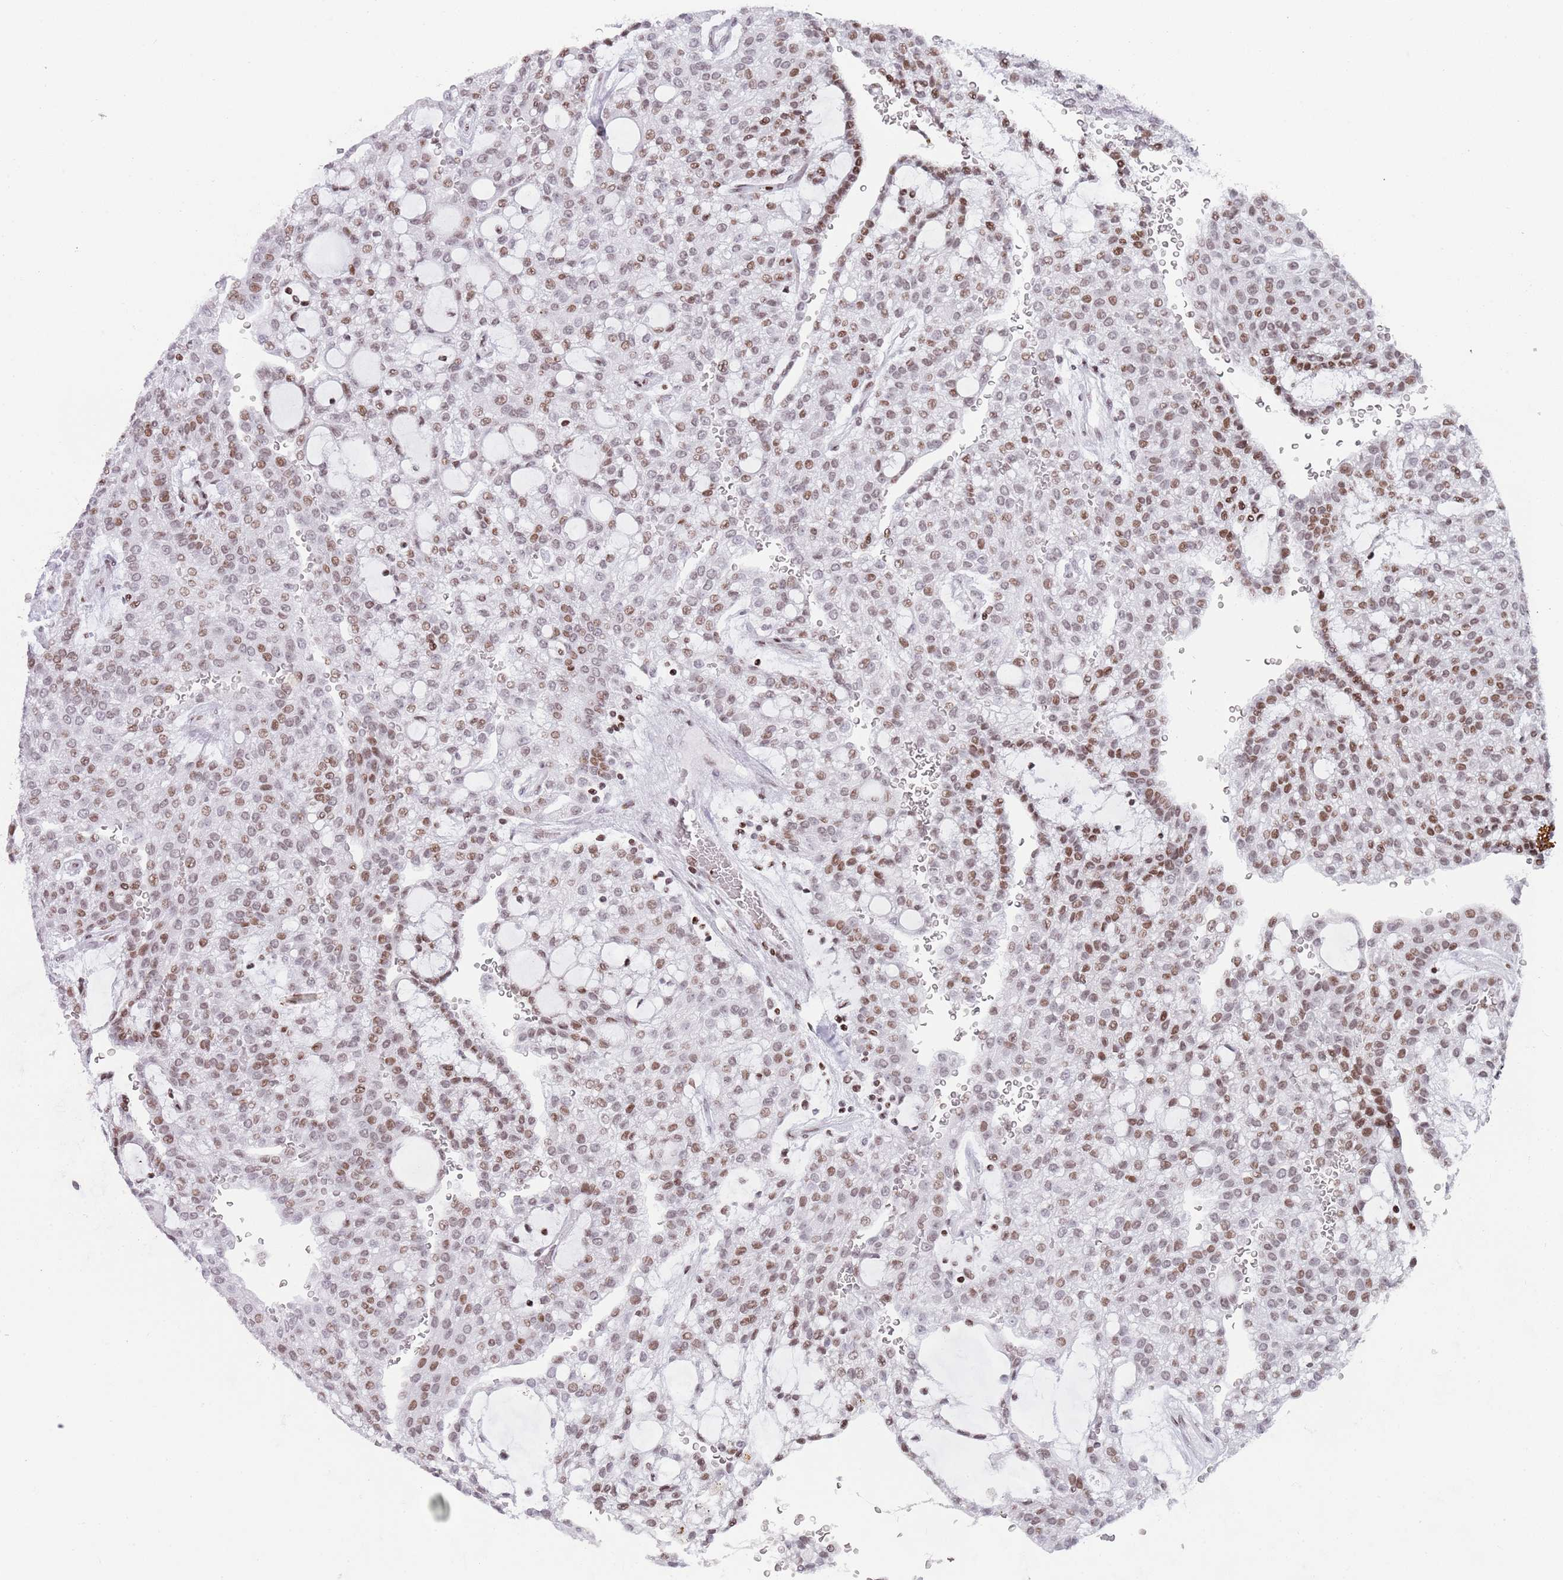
{"staining": {"intensity": "moderate", "quantity": ">75%", "location": "nuclear"}, "tissue": "renal cancer", "cell_type": "Tumor cells", "image_type": "cancer", "snomed": [{"axis": "morphology", "description": "Adenocarcinoma, NOS"}, {"axis": "topography", "description": "Kidney"}], "caption": "There is medium levels of moderate nuclear positivity in tumor cells of renal cancer, as demonstrated by immunohistochemical staining (brown color).", "gene": "HDAC8", "patient": {"sex": "male", "age": 63}}